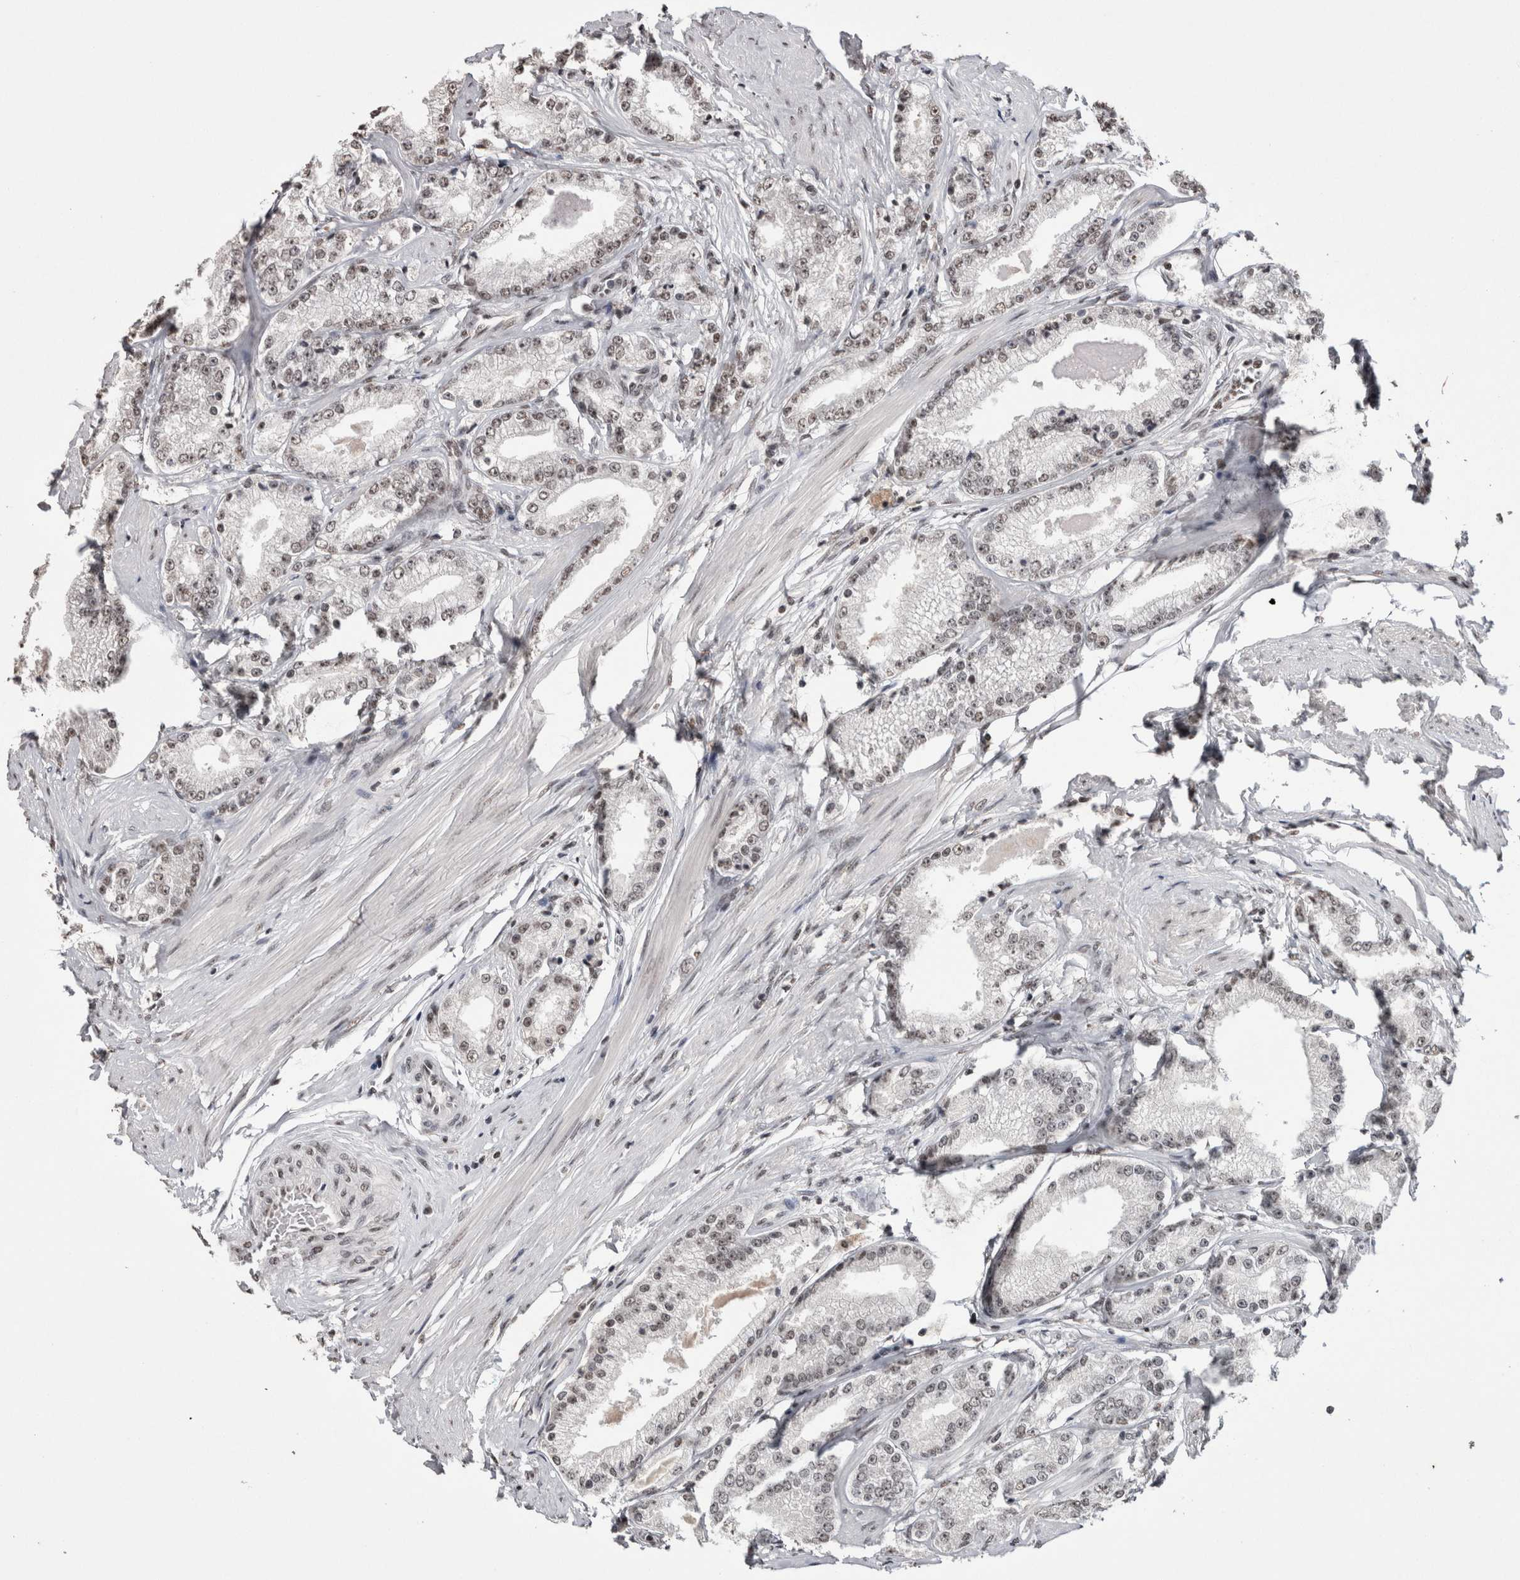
{"staining": {"intensity": "weak", "quantity": ">75%", "location": "nuclear"}, "tissue": "prostate cancer", "cell_type": "Tumor cells", "image_type": "cancer", "snomed": [{"axis": "morphology", "description": "Adenocarcinoma, Low grade"}, {"axis": "topography", "description": "Prostate"}], "caption": "Immunohistochemistry (IHC) of prostate cancer exhibits low levels of weak nuclear staining in approximately >75% of tumor cells. (DAB (3,3'-diaminobenzidine) IHC, brown staining for protein, blue staining for nuclei).", "gene": "SMC1A", "patient": {"sex": "male", "age": 63}}